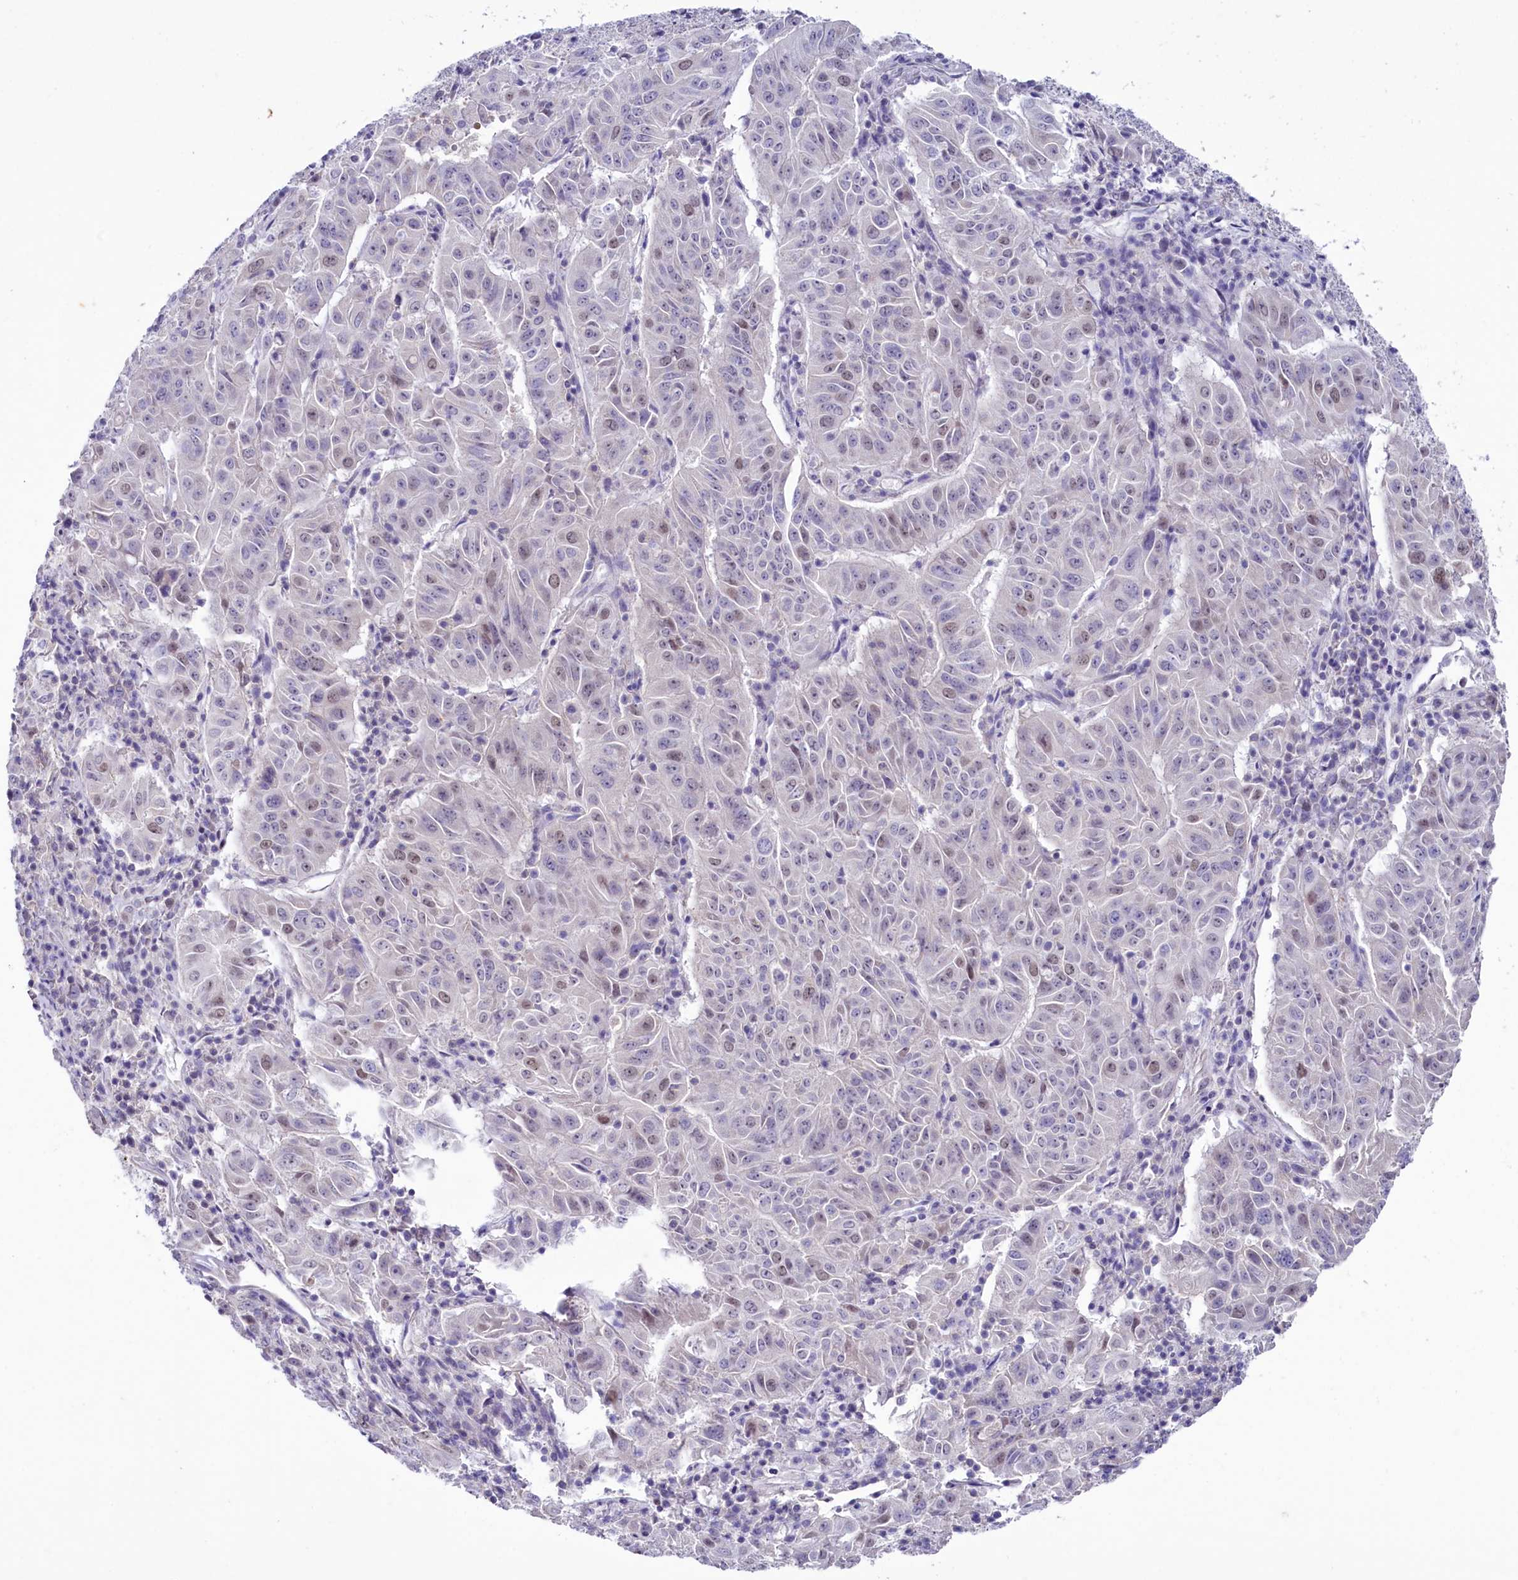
{"staining": {"intensity": "weak", "quantity": "<25%", "location": "nuclear"}, "tissue": "pancreatic cancer", "cell_type": "Tumor cells", "image_type": "cancer", "snomed": [{"axis": "morphology", "description": "Adenocarcinoma, NOS"}, {"axis": "topography", "description": "Pancreas"}], "caption": "Photomicrograph shows no protein expression in tumor cells of pancreatic cancer tissue.", "gene": "FAM111B", "patient": {"sex": "male", "age": 63}}